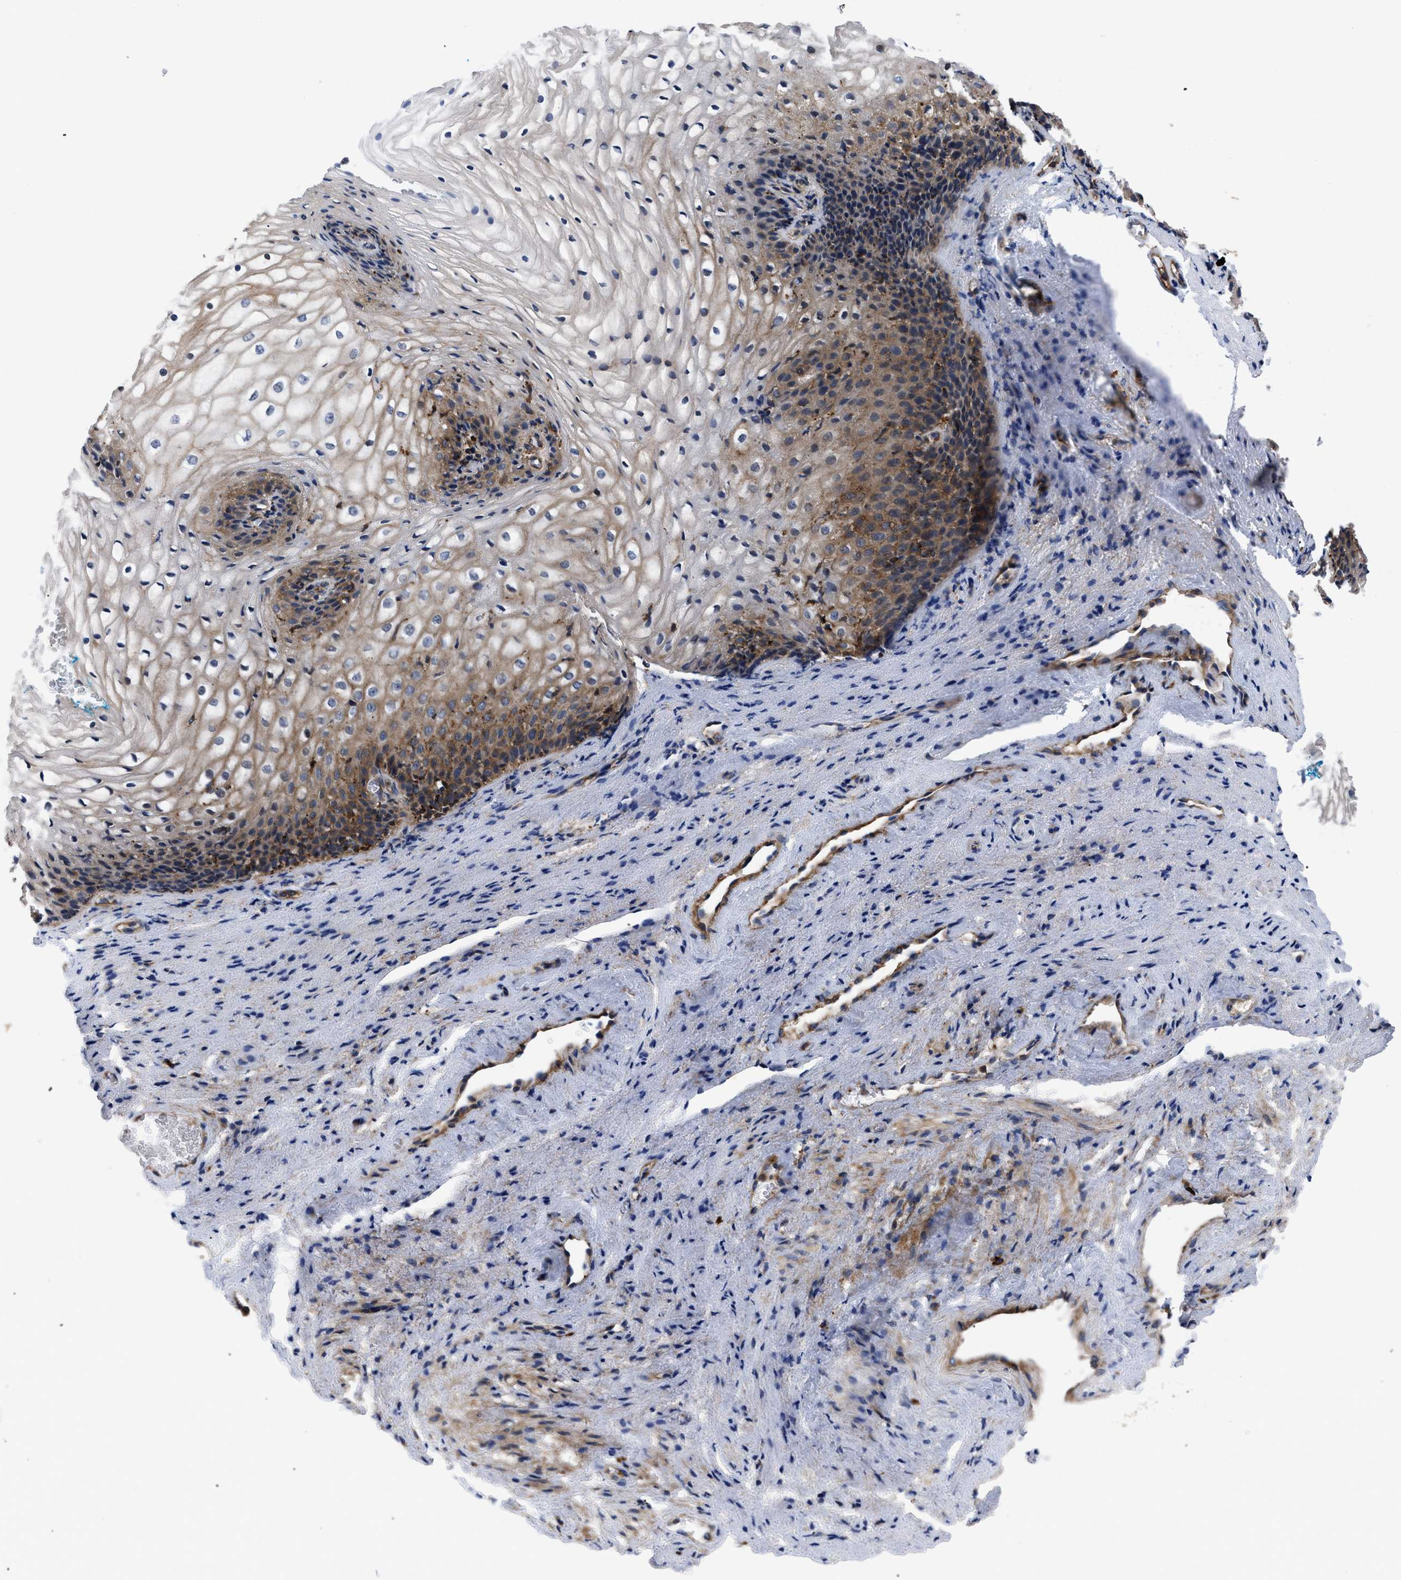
{"staining": {"intensity": "moderate", "quantity": ">75%", "location": "cytoplasmic/membranous"}, "tissue": "vagina", "cell_type": "Squamous epithelial cells", "image_type": "normal", "snomed": [{"axis": "morphology", "description": "Normal tissue, NOS"}, {"axis": "topography", "description": "Vagina"}], "caption": "Immunohistochemistry micrograph of unremarkable human vagina stained for a protein (brown), which exhibits medium levels of moderate cytoplasmic/membranous staining in approximately >75% of squamous epithelial cells.", "gene": "SPAST", "patient": {"sex": "female", "age": 34}}